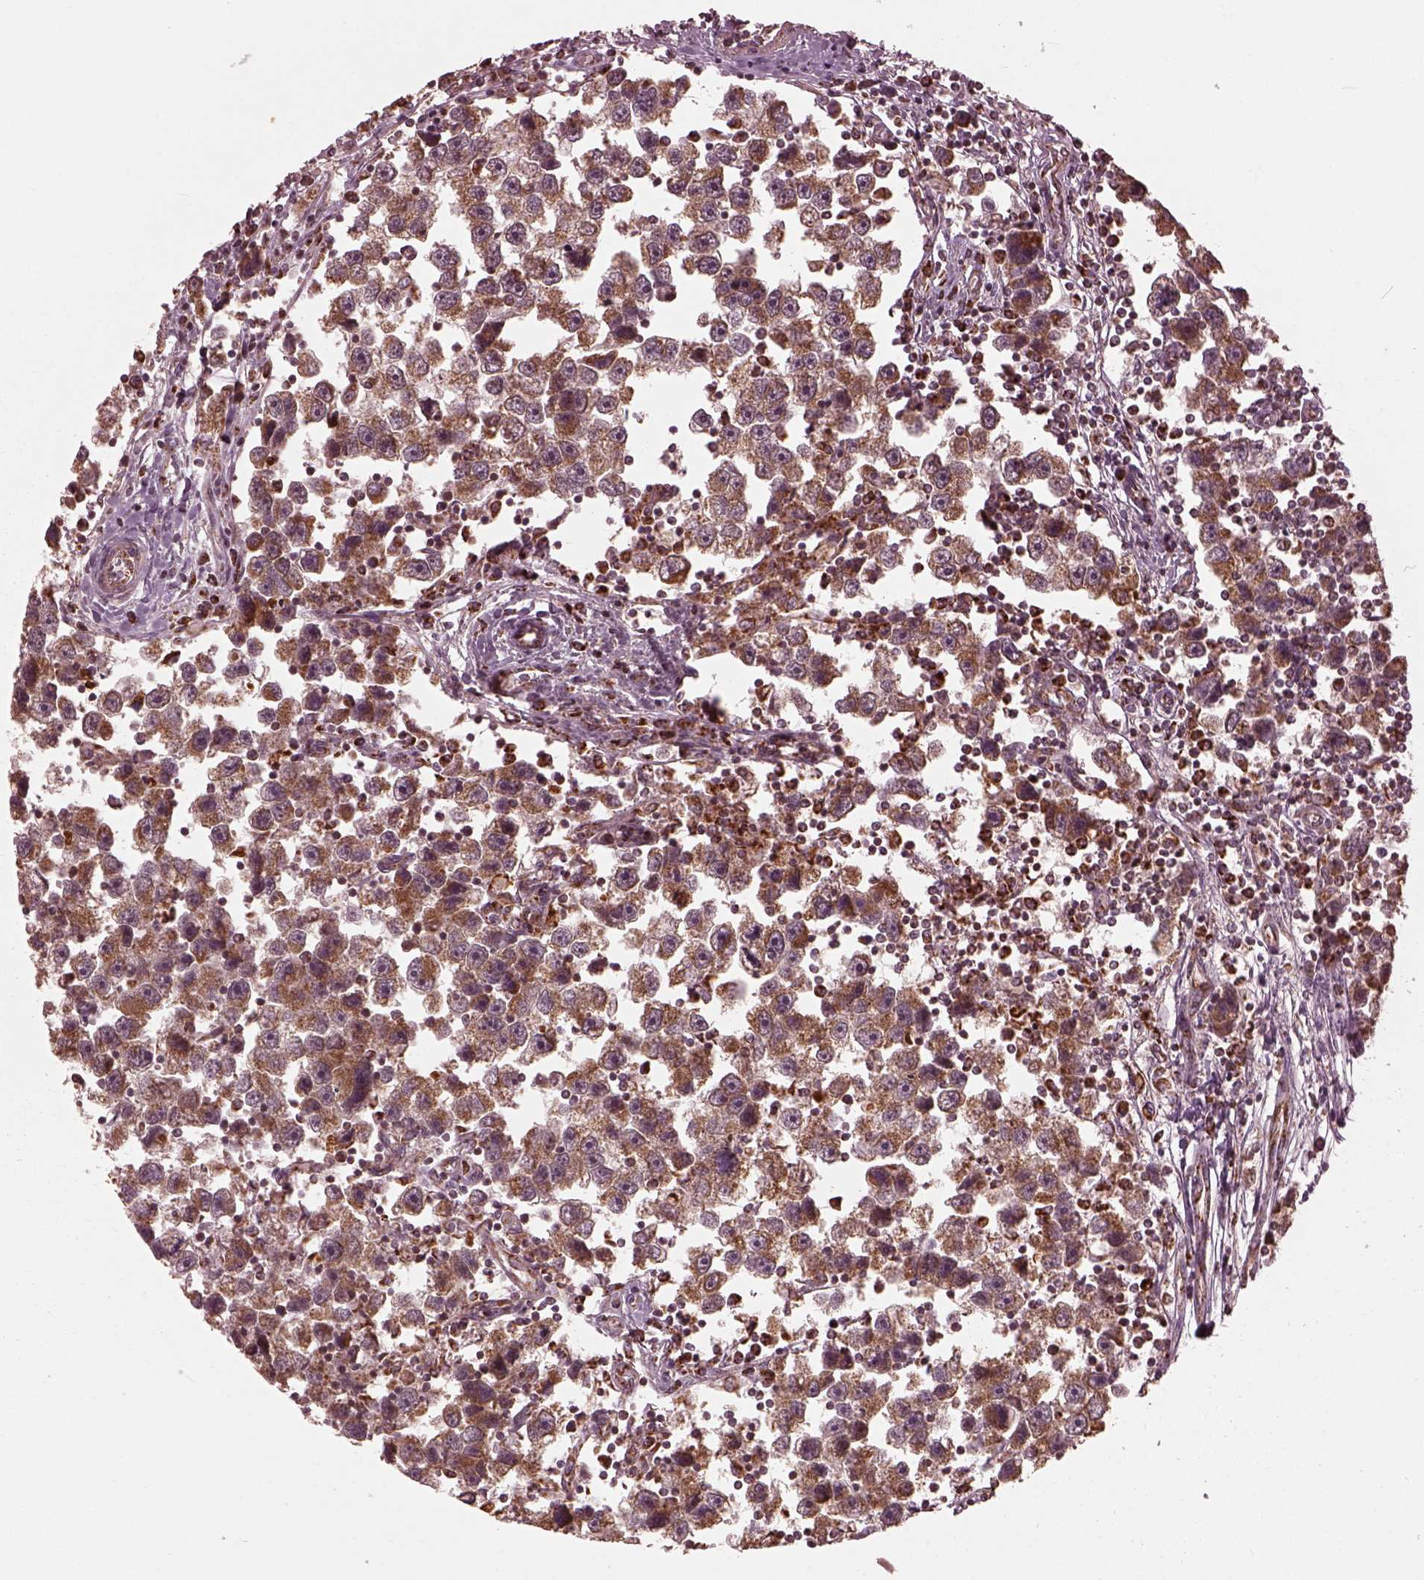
{"staining": {"intensity": "moderate", "quantity": ">75%", "location": "cytoplasmic/membranous"}, "tissue": "testis cancer", "cell_type": "Tumor cells", "image_type": "cancer", "snomed": [{"axis": "morphology", "description": "Seminoma, NOS"}, {"axis": "topography", "description": "Testis"}], "caption": "Immunohistochemistry photomicrograph of neoplastic tissue: human testis cancer (seminoma) stained using immunohistochemistry (IHC) exhibits medium levels of moderate protein expression localized specifically in the cytoplasmic/membranous of tumor cells, appearing as a cytoplasmic/membranous brown color.", "gene": "NDUFB10", "patient": {"sex": "male", "age": 30}}